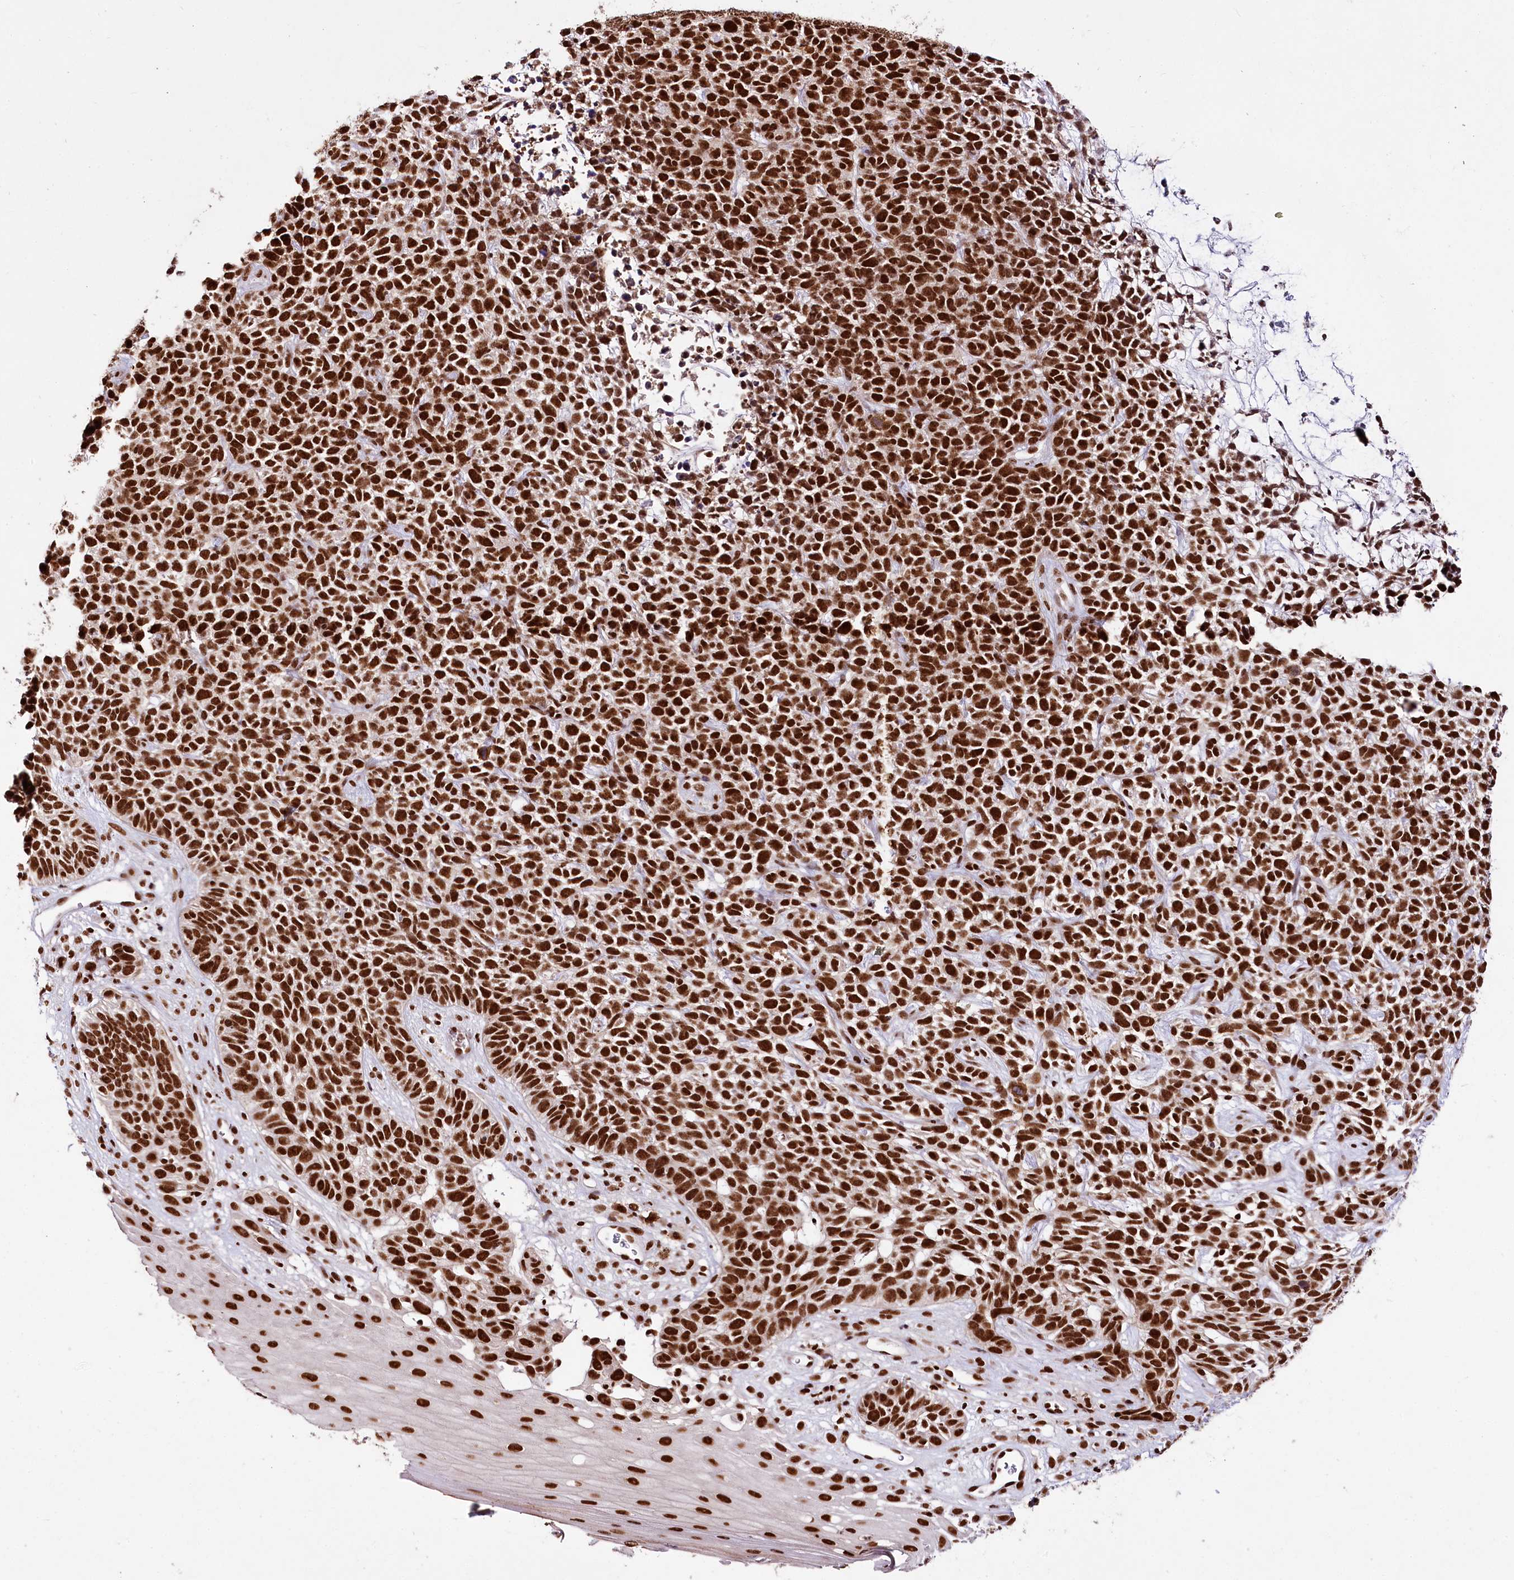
{"staining": {"intensity": "strong", "quantity": ">75%", "location": "nuclear"}, "tissue": "skin cancer", "cell_type": "Tumor cells", "image_type": "cancer", "snomed": [{"axis": "morphology", "description": "Basal cell carcinoma"}, {"axis": "topography", "description": "Skin"}], "caption": "The immunohistochemical stain labels strong nuclear expression in tumor cells of skin cancer (basal cell carcinoma) tissue. The staining was performed using DAB (3,3'-diaminobenzidine), with brown indicating positive protein expression. Nuclei are stained blue with hematoxylin.", "gene": "SMARCE1", "patient": {"sex": "female", "age": 84}}